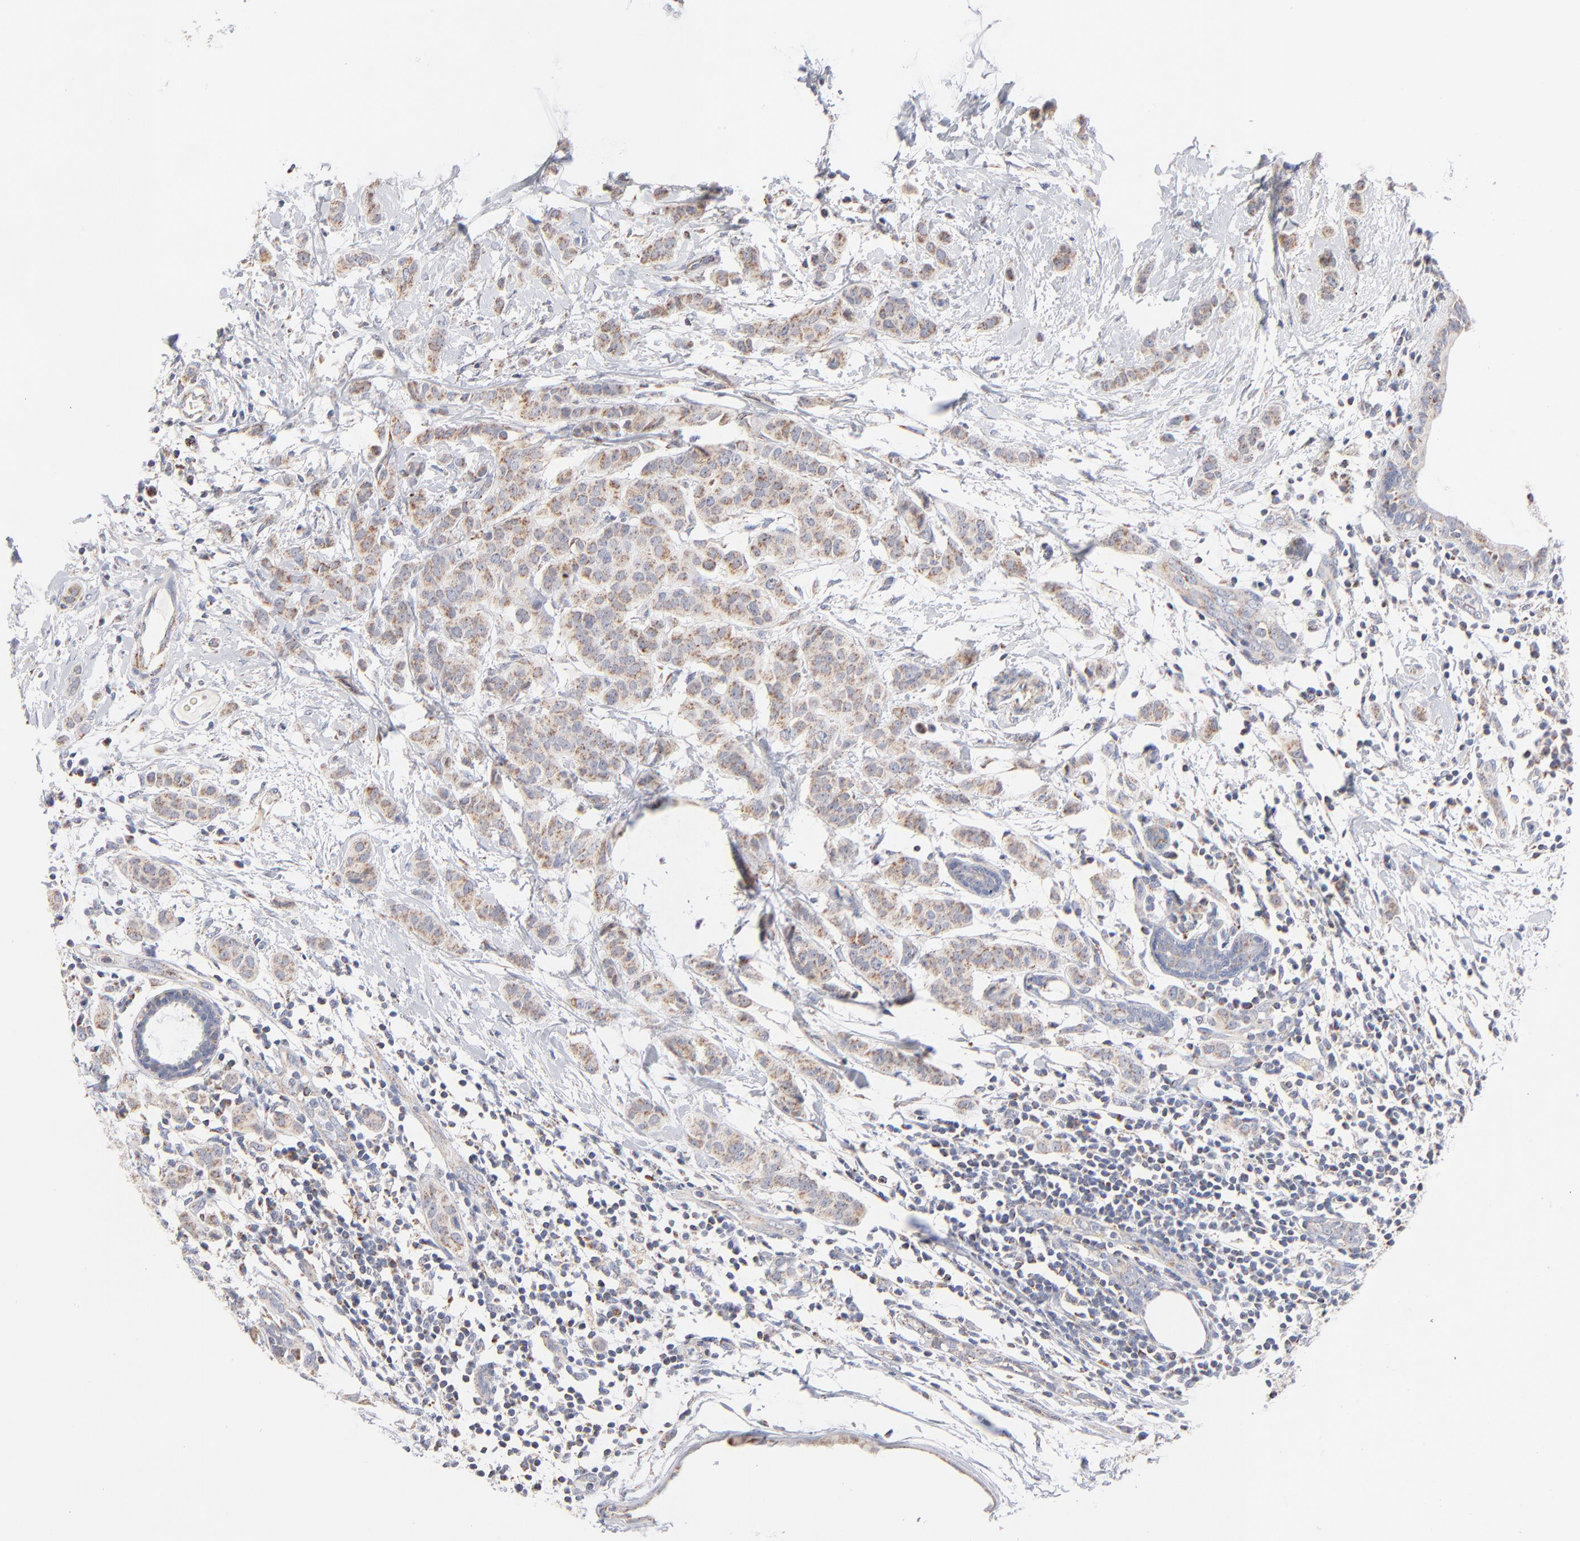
{"staining": {"intensity": "moderate", "quantity": ">75%", "location": "cytoplasmic/membranous"}, "tissue": "breast cancer", "cell_type": "Tumor cells", "image_type": "cancer", "snomed": [{"axis": "morphology", "description": "Duct carcinoma"}, {"axis": "topography", "description": "Breast"}], "caption": "Approximately >75% of tumor cells in human breast cancer (invasive ductal carcinoma) exhibit moderate cytoplasmic/membranous protein positivity as visualized by brown immunohistochemical staining.", "gene": "MRPL58", "patient": {"sex": "female", "age": 40}}